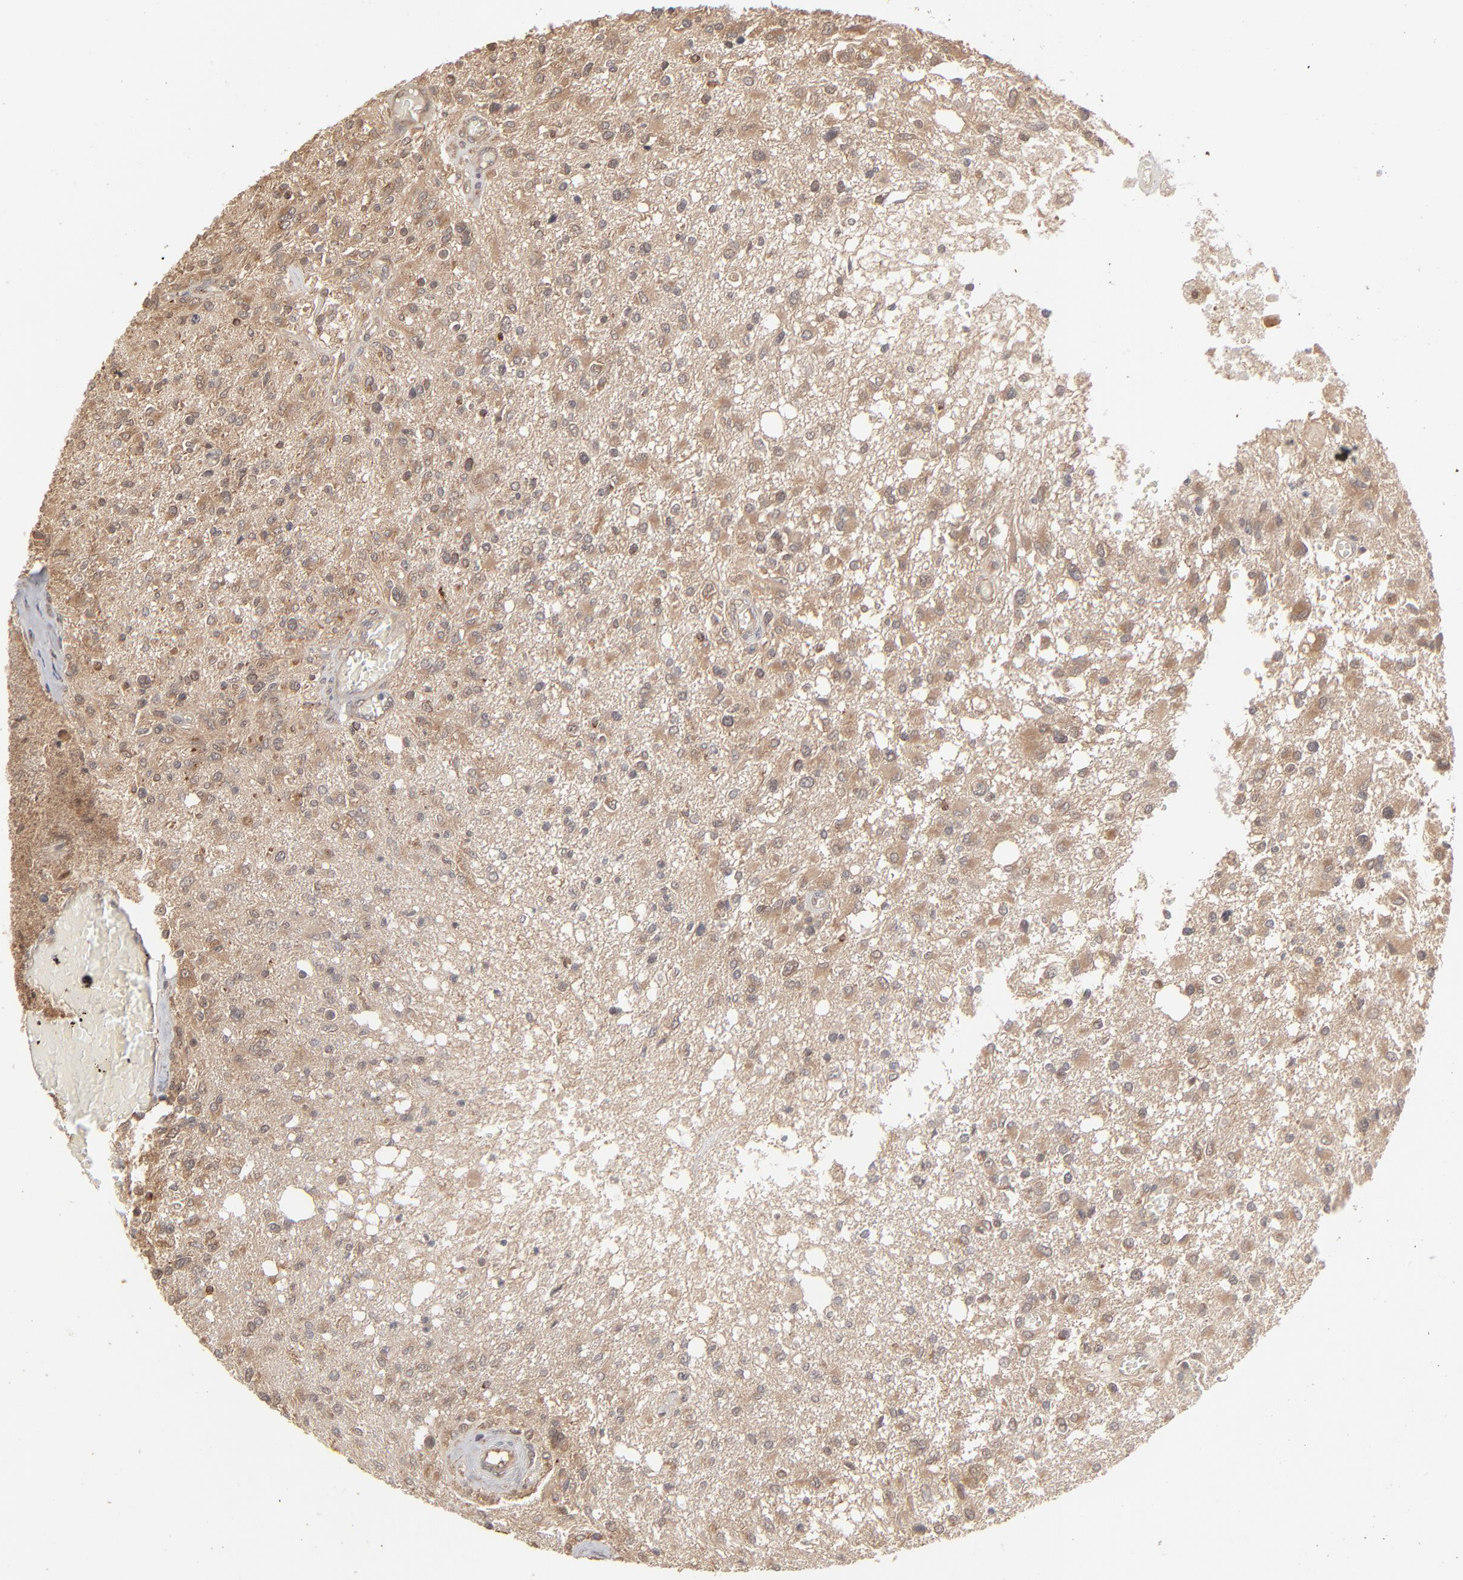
{"staining": {"intensity": "weak", "quantity": "25%-75%", "location": "cytoplasmic/membranous"}, "tissue": "glioma", "cell_type": "Tumor cells", "image_type": "cancer", "snomed": [{"axis": "morphology", "description": "Glioma, malignant, High grade"}, {"axis": "topography", "description": "Cerebral cortex"}], "caption": "Immunohistochemistry (IHC) photomicrograph of neoplastic tissue: human glioma stained using immunohistochemistry (IHC) displays low levels of weak protein expression localized specifically in the cytoplasmic/membranous of tumor cells, appearing as a cytoplasmic/membranous brown color.", "gene": "SCFD1", "patient": {"sex": "male", "age": 76}}